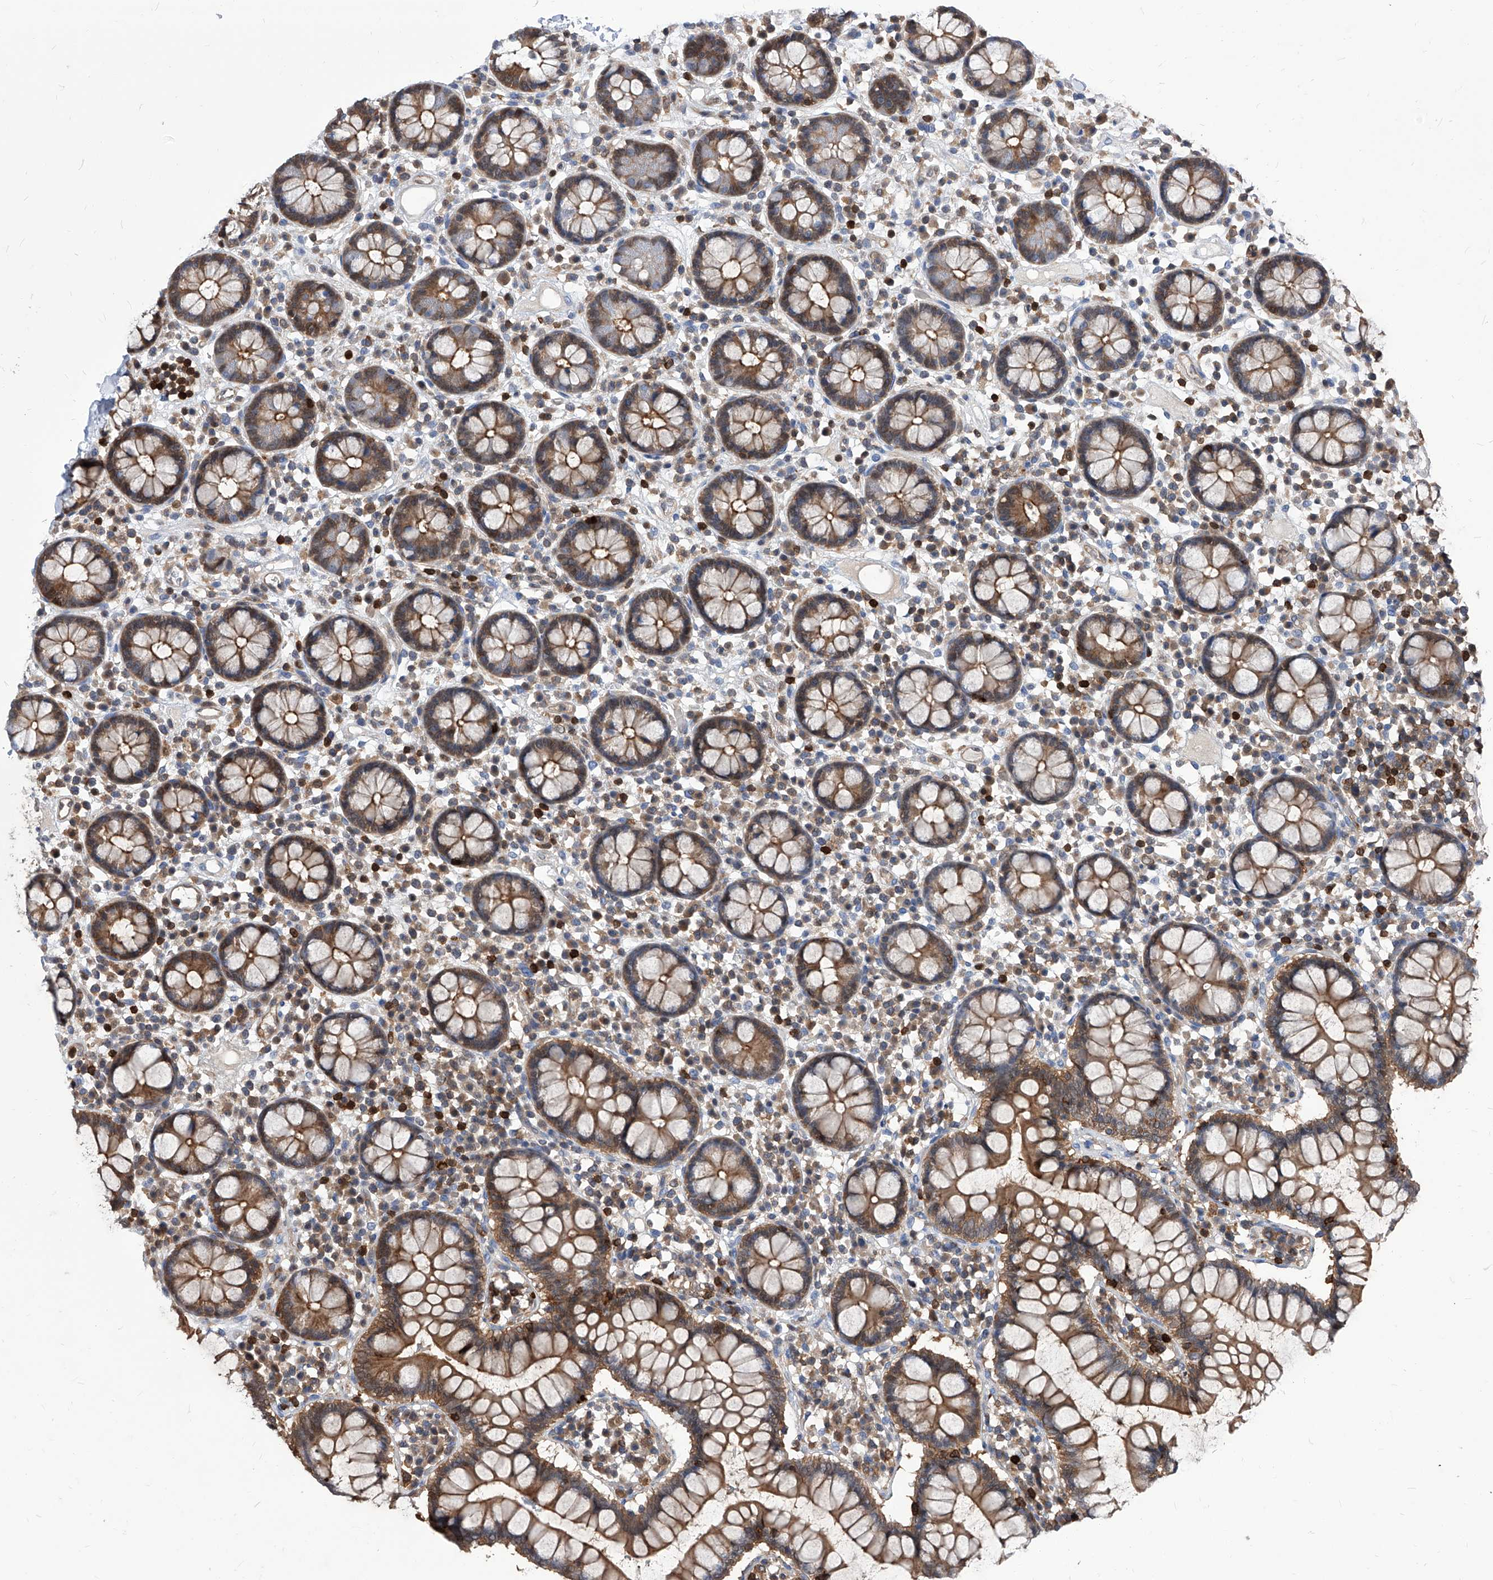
{"staining": {"intensity": "weak", "quantity": "25%-75%", "location": "cytoplasmic/membranous"}, "tissue": "colon", "cell_type": "Endothelial cells", "image_type": "normal", "snomed": [{"axis": "morphology", "description": "Normal tissue, NOS"}, {"axis": "topography", "description": "Colon"}], "caption": "This image displays immunohistochemistry (IHC) staining of normal colon, with low weak cytoplasmic/membranous expression in about 25%-75% of endothelial cells.", "gene": "ABRACL", "patient": {"sex": "female", "age": 79}}